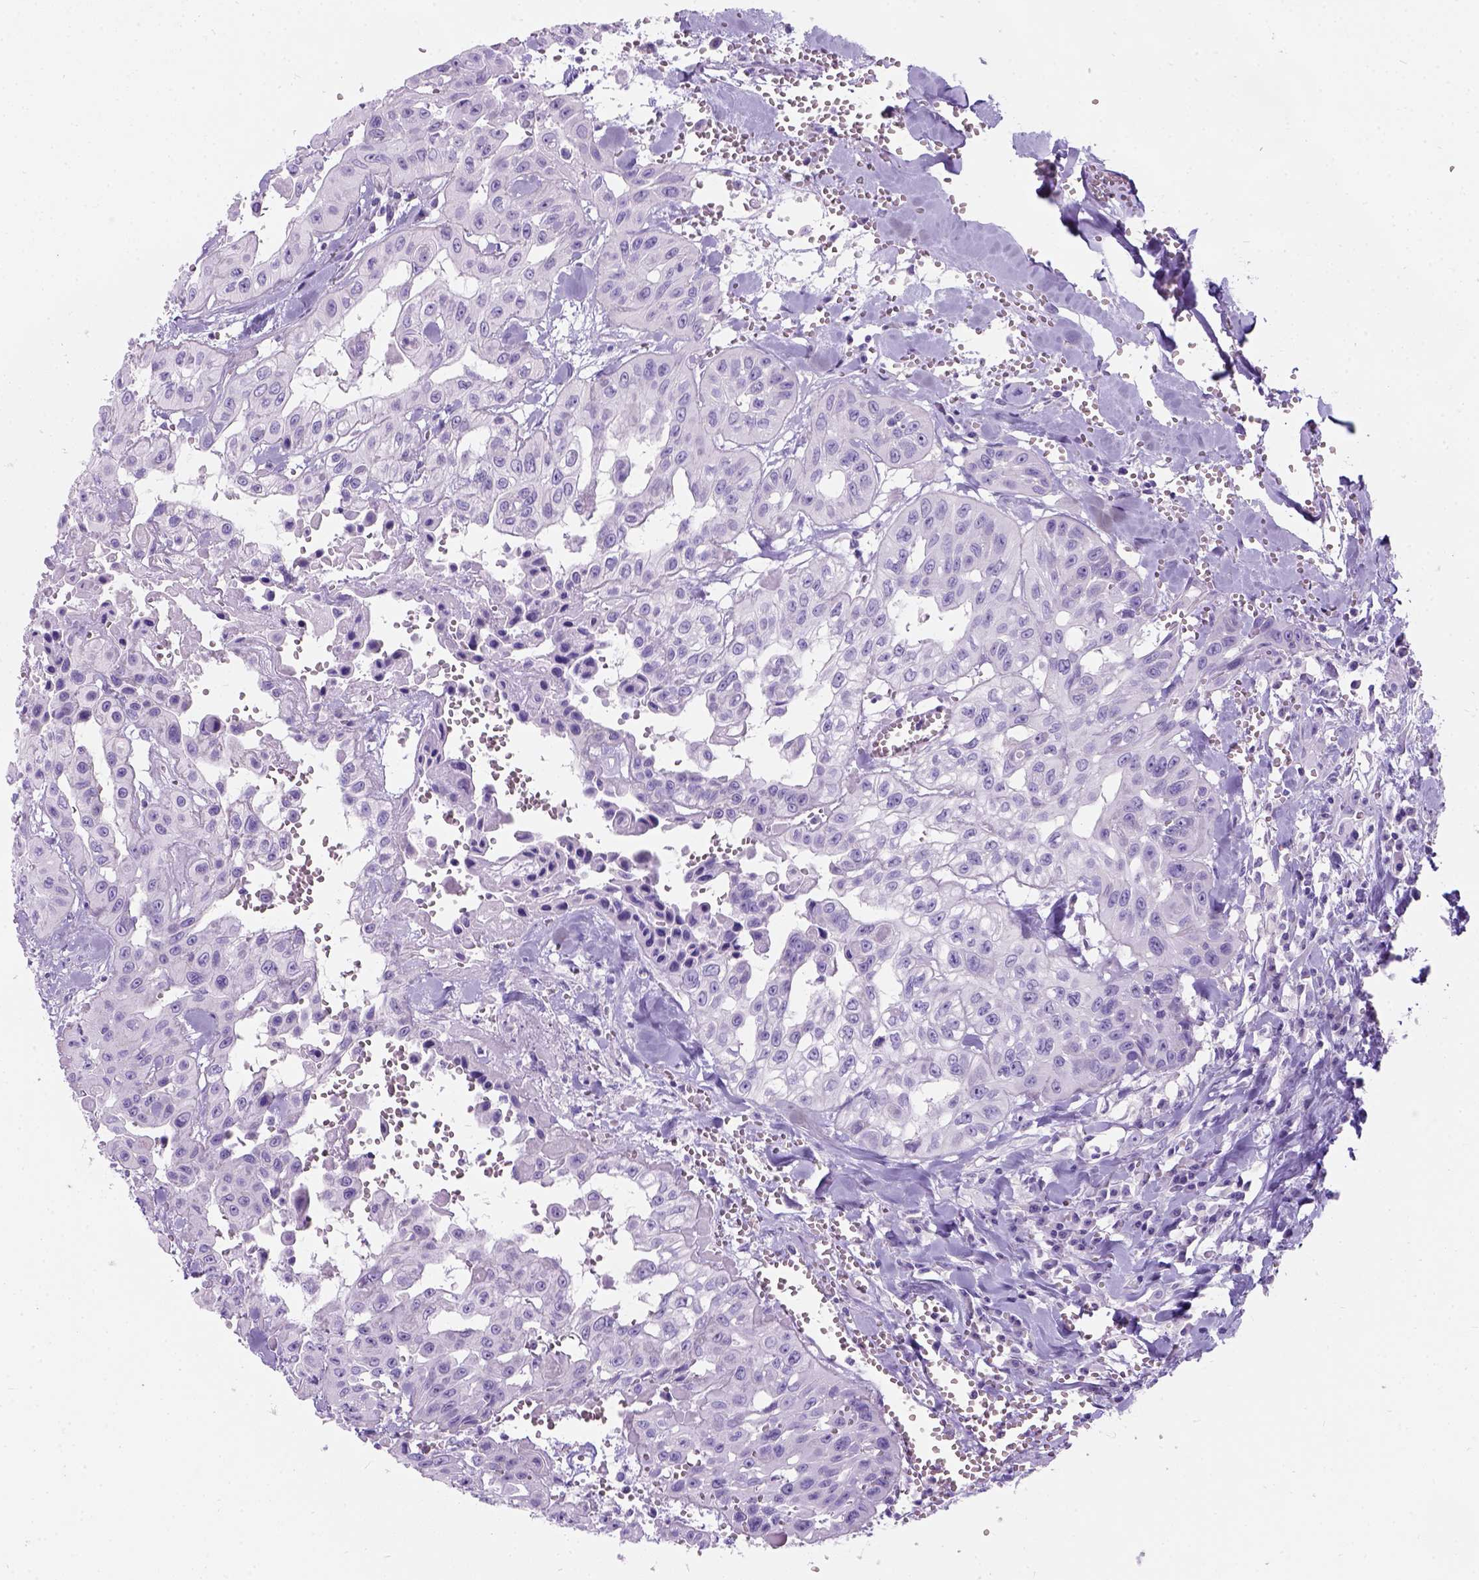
{"staining": {"intensity": "negative", "quantity": "none", "location": "none"}, "tissue": "head and neck cancer", "cell_type": "Tumor cells", "image_type": "cancer", "snomed": [{"axis": "morphology", "description": "Adenocarcinoma, NOS"}, {"axis": "topography", "description": "Head-Neck"}], "caption": "Immunohistochemical staining of human head and neck adenocarcinoma demonstrates no significant expression in tumor cells. Nuclei are stained in blue.", "gene": "C7orf57", "patient": {"sex": "male", "age": 73}}